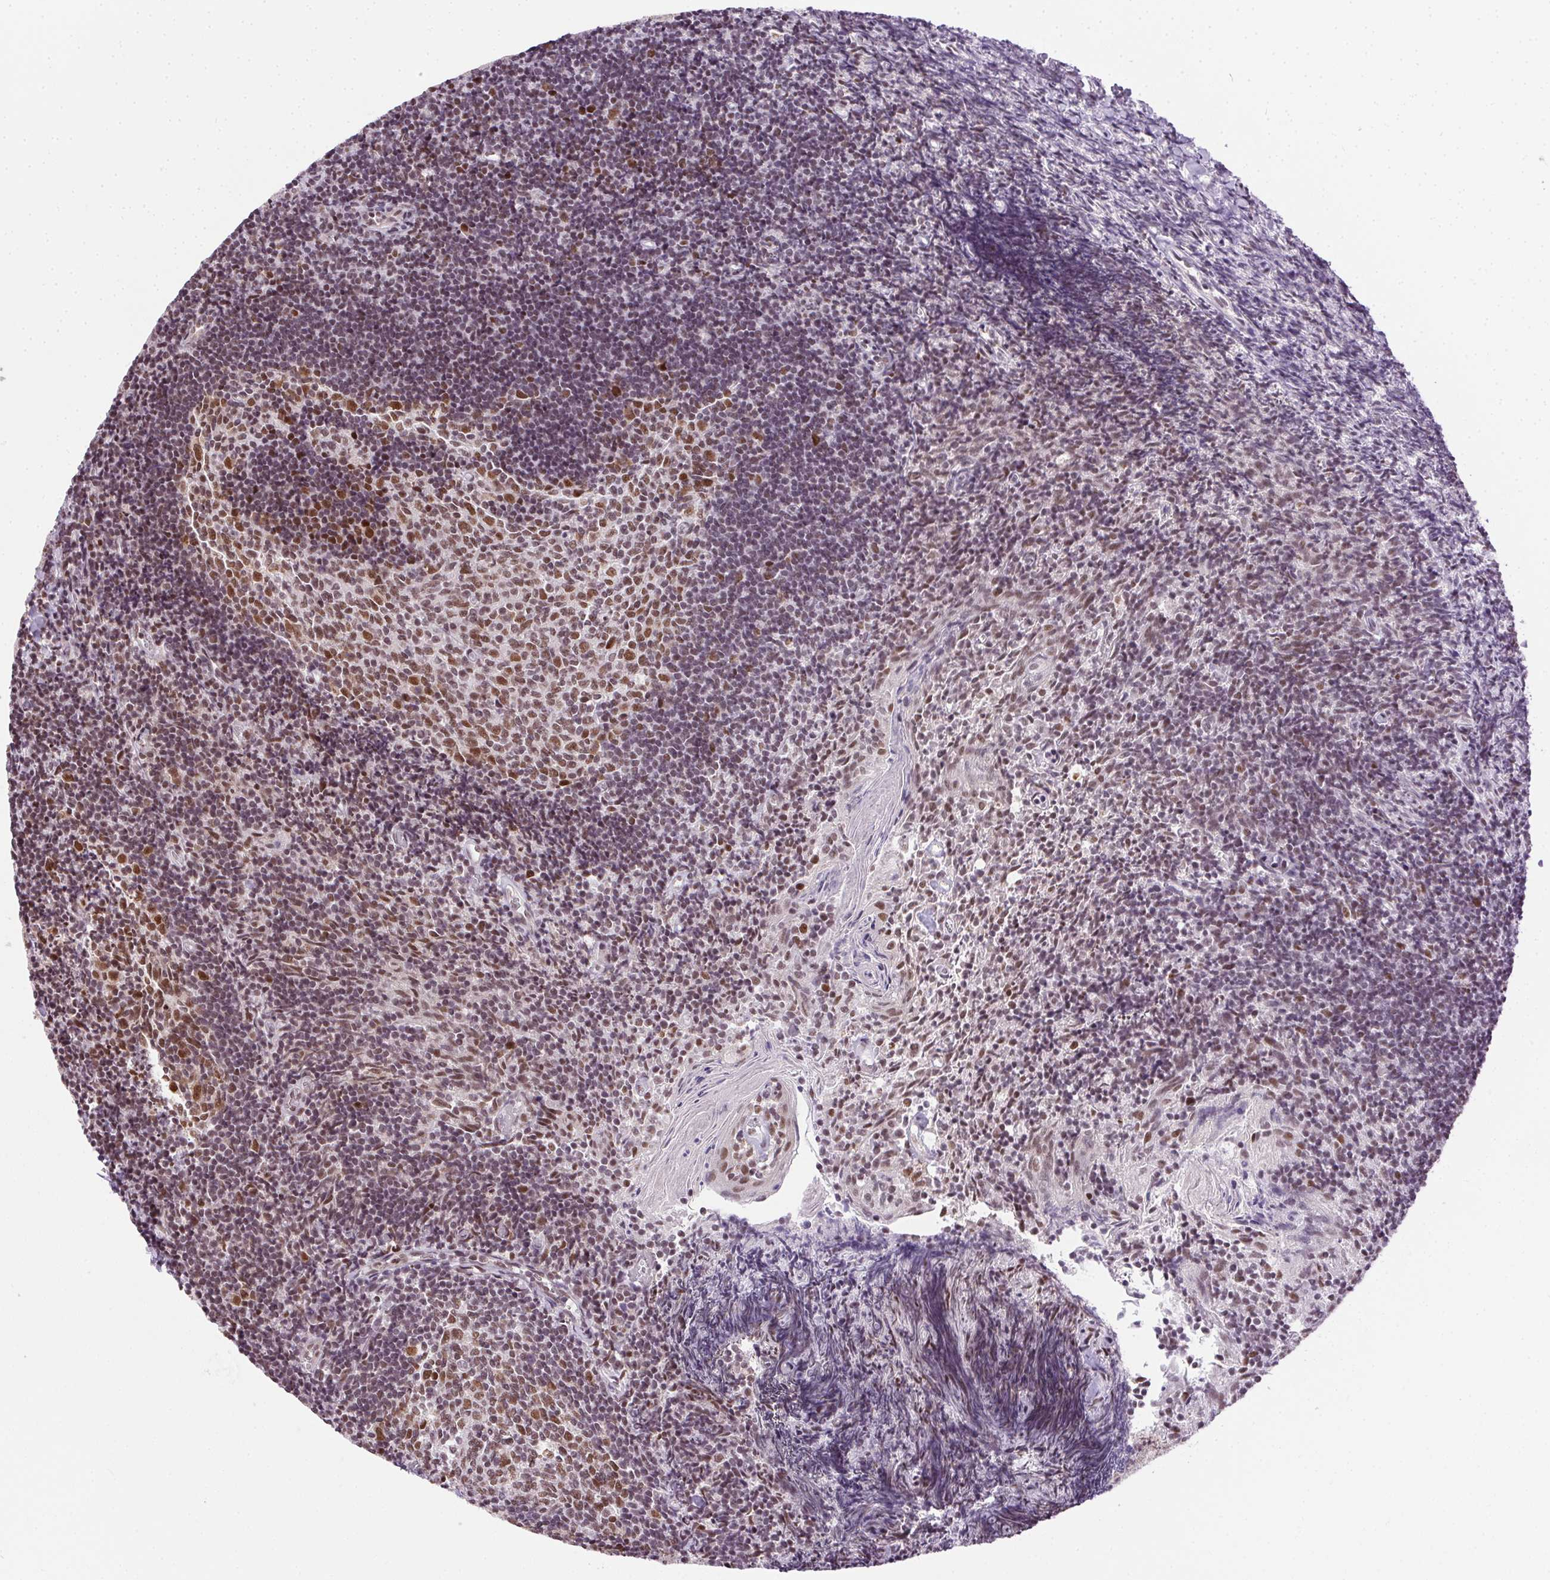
{"staining": {"intensity": "moderate", "quantity": ">75%", "location": "nuclear"}, "tissue": "tonsil", "cell_type": "Germinal center cells", "image_type": "normal", "snomed": [{"axis": "morphology", "description": "Normal tissue, NOS"}, {"axis": "topography", "description": "Tonsil"}], "caption": "Immunohistochemical staining of normal human tonsil displays >75% levels of moderate nuclear protein positivity in about >75% of germinal center cells.", "gene": "TRA2B", "patient": {"sex": "female", "age": 10}}